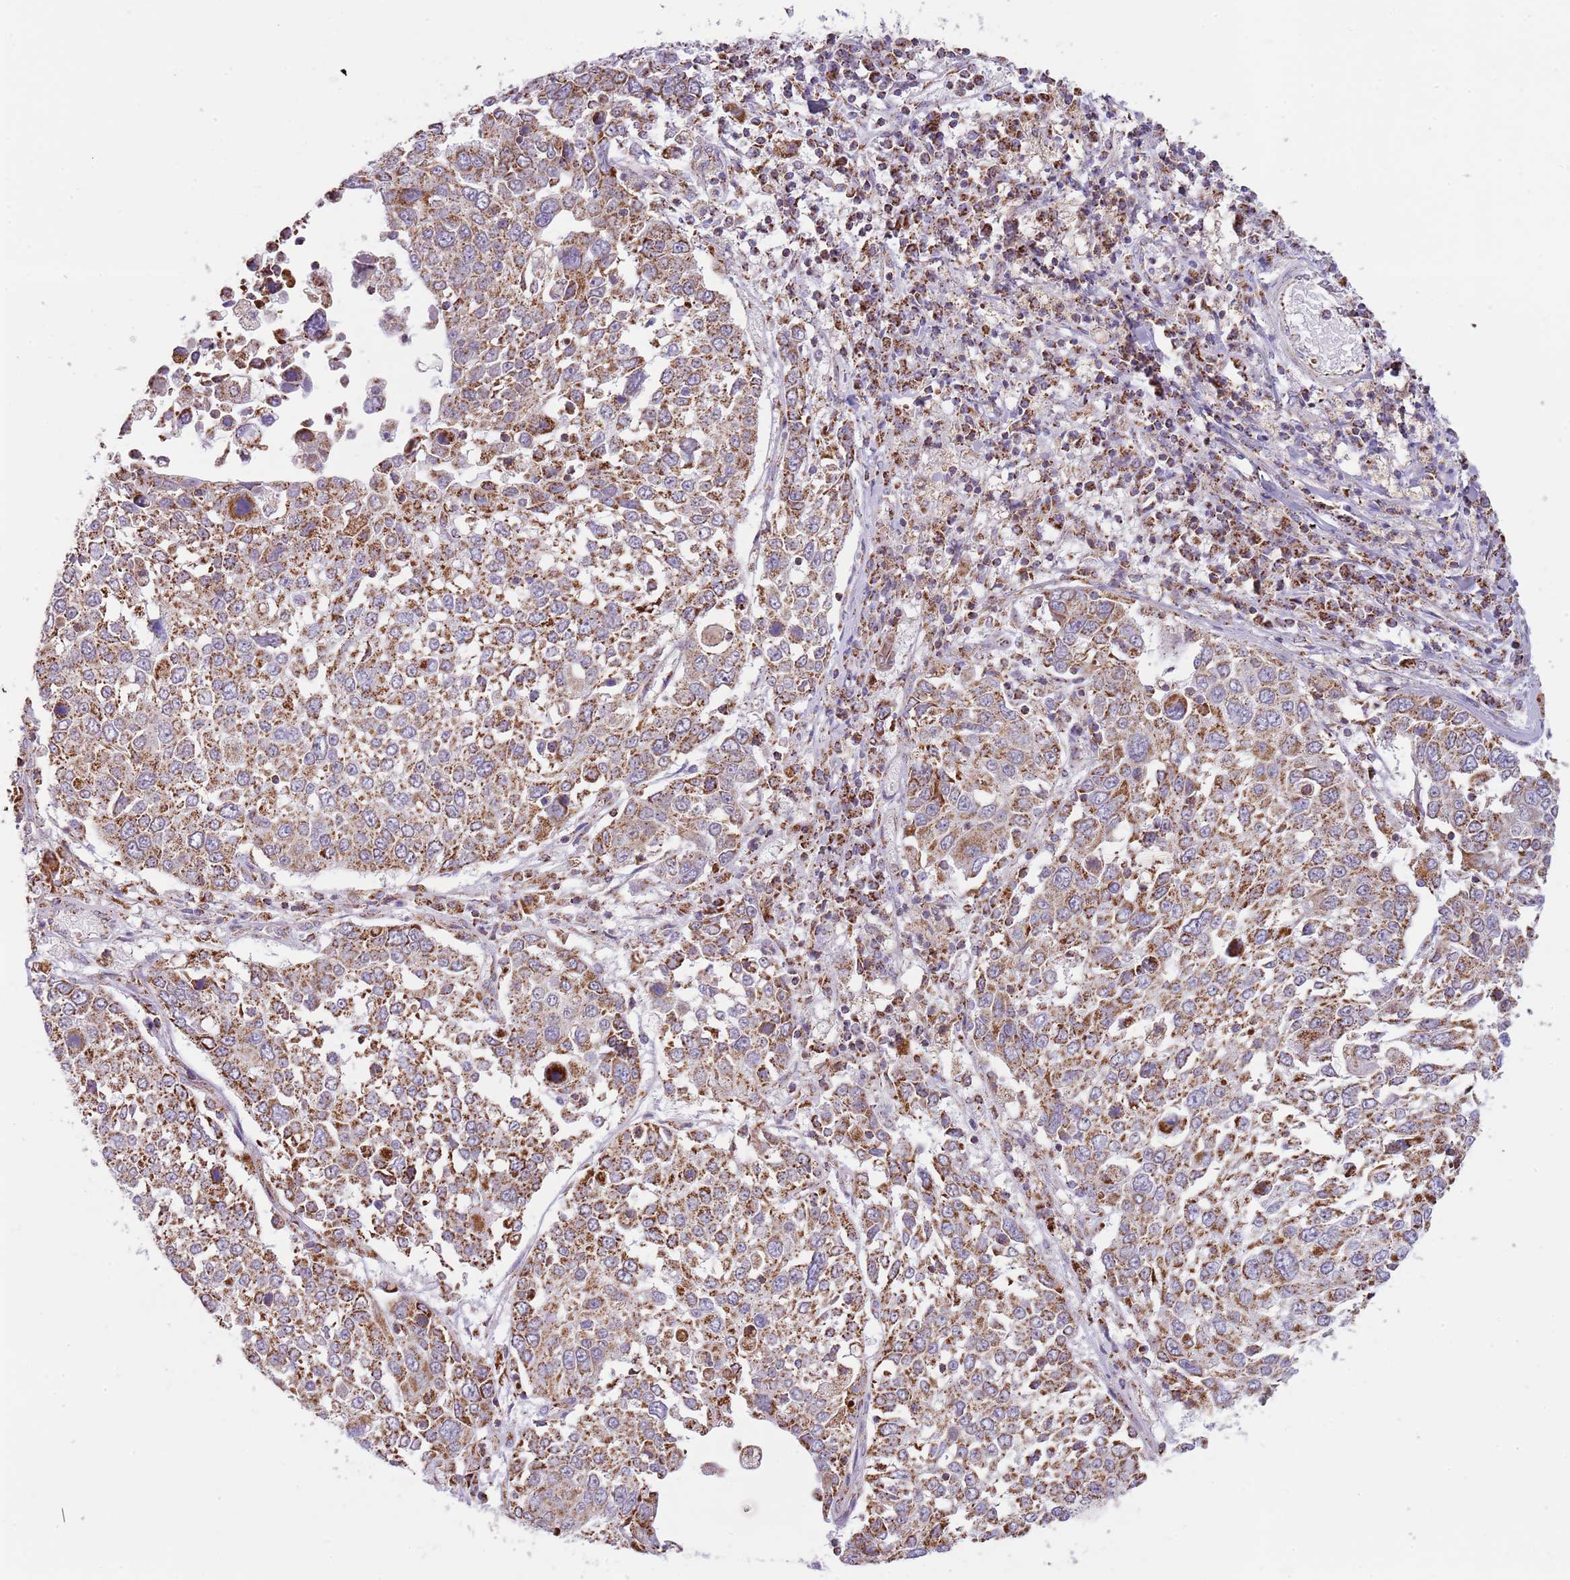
{"staining": {"intensity": "moderate", "quantity": ">75%", "location": "cytoplasmic/membranous"}, "tissue": "lung cancer", "cell_type": "Tumor cells", "image_type": "cancer", "snomed": [{"axis": "morphology", "description": "Squamous cell carcinoma, NOS"}, {"axis": "topography", "description": "Lung"}], "caption": "Brown immunohistochemical staining in human squamous cell carcinoma (lung) reveals moderate cytoplasmic/membranous staining in about >75% of tumor cells.", "gene": "LHX6", "patient": {"sex": "male", "age": 65}}